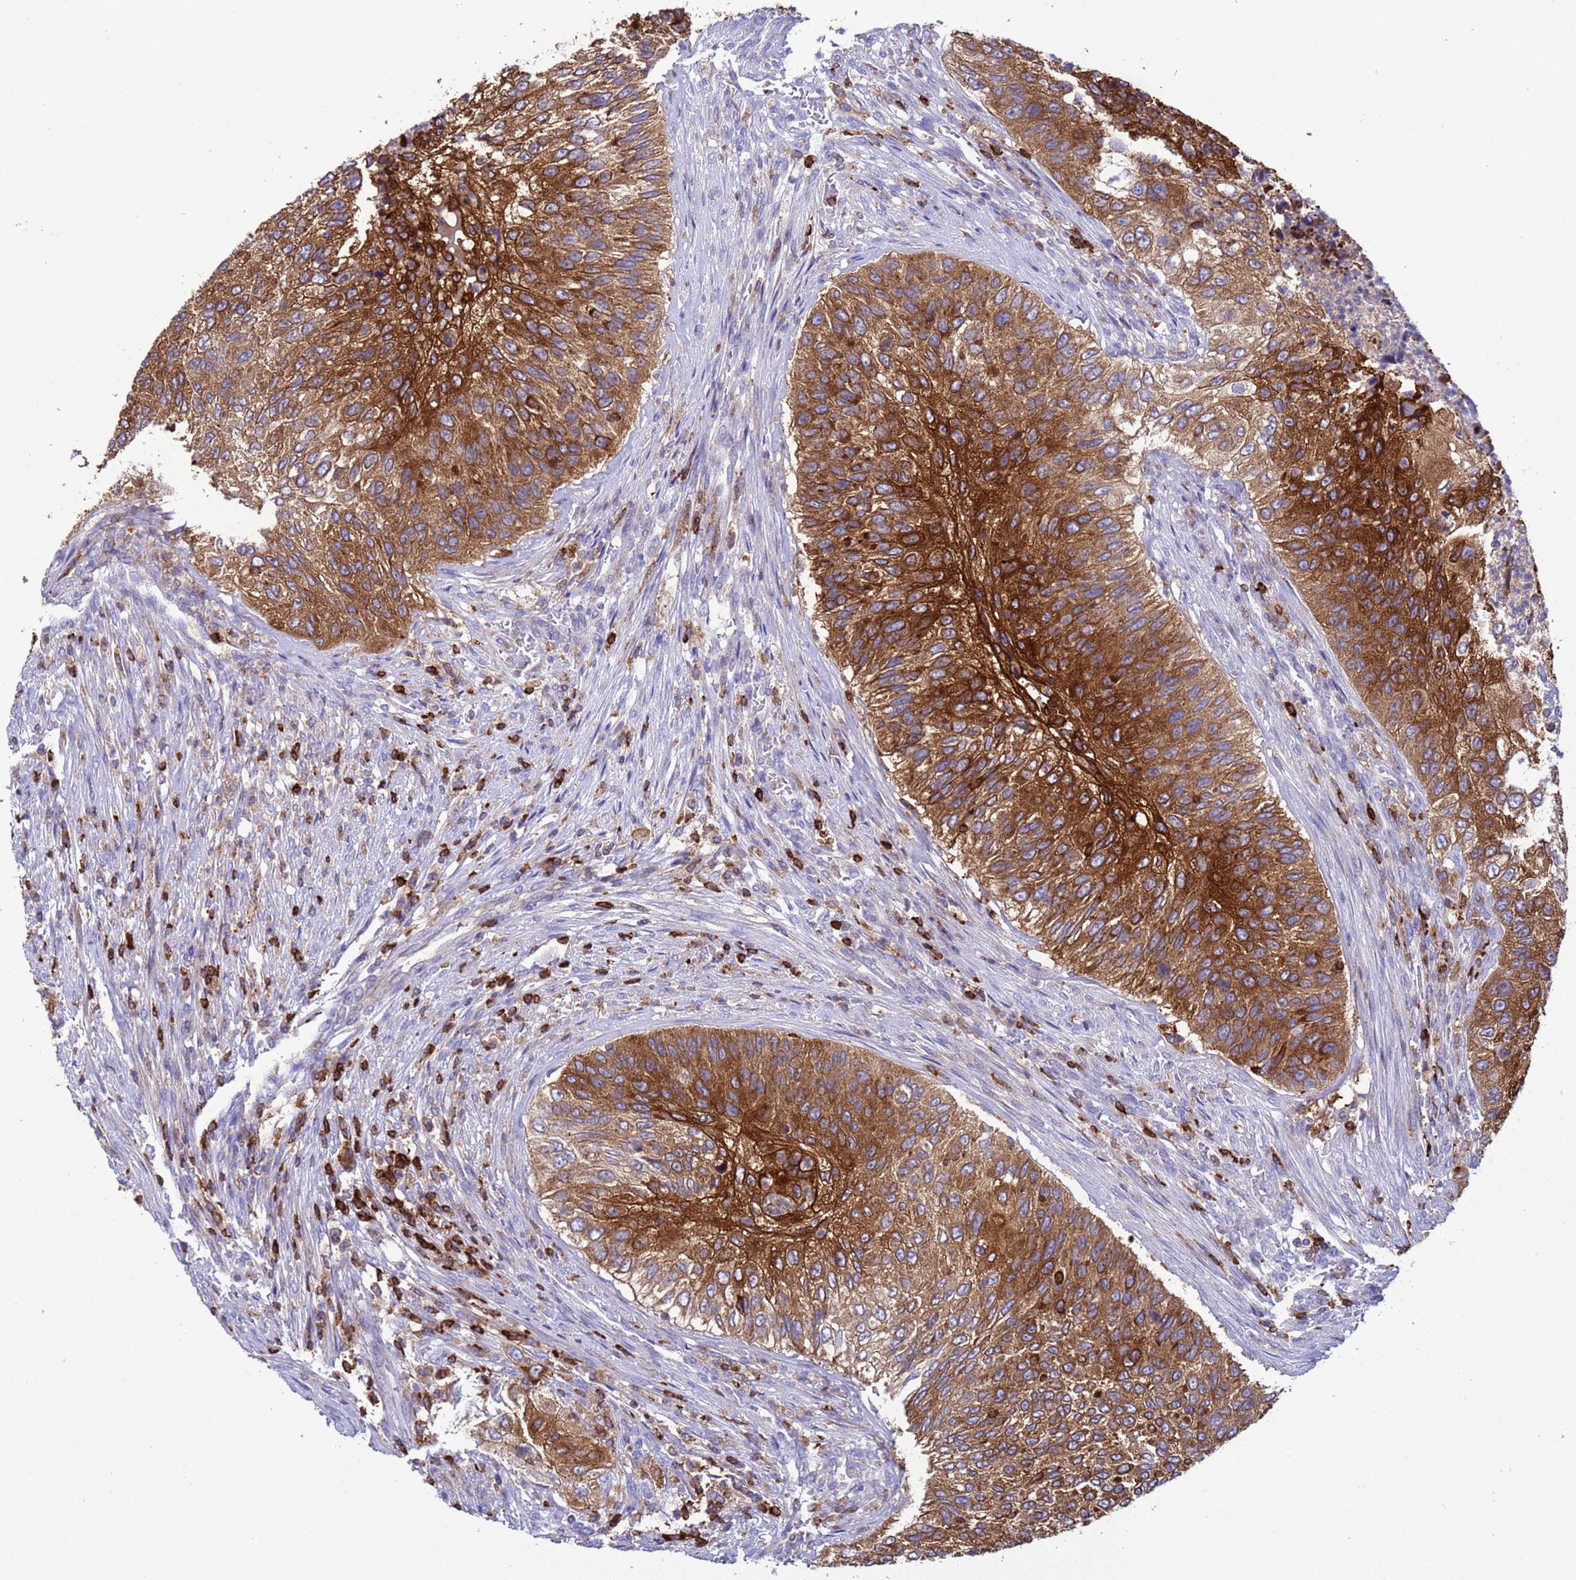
{"staining": {"intensity": "strong", "quantity": ">75%", "location": "cytoplasmic/membranous"}, "tissue": "urothelial cancer", "cell_type": "Tumor cells", "image_type": "cancer", "snomed": [{"axis": "morphology", "description": "Urothelial carcinoma, High grade"}, {"axis": "topography", "description": "Urinary bladder"}], "caption": "Strong cytoplasmic/membranous expression is appreciated in approximately >75% of tumor cells in high-grade urothelial carcinoma.", "gene": "EZR", "patient": {"sex": "female", "age": 60}}